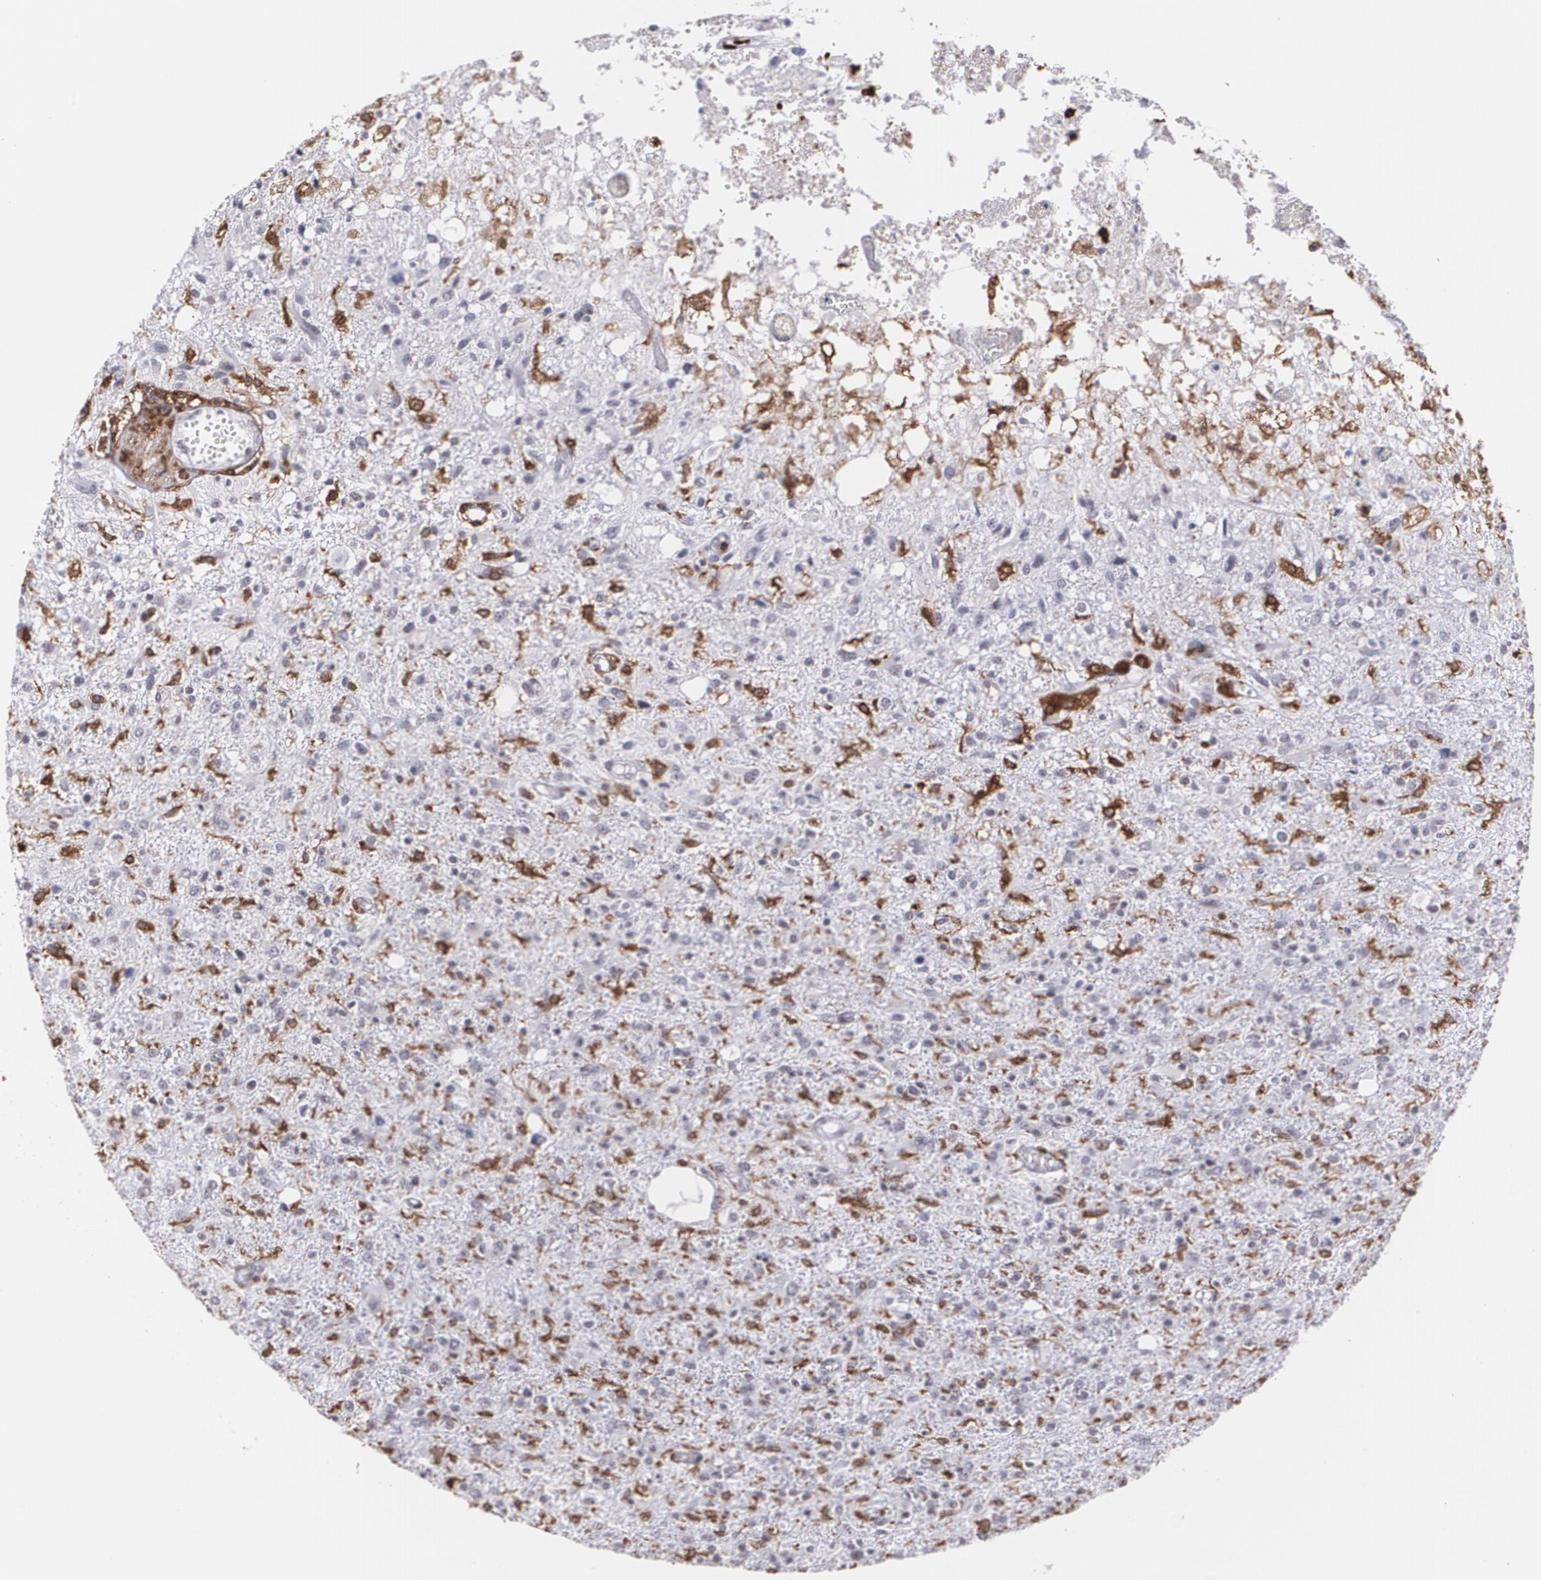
{"staining": {"intensity": "negative", "quantity": "none", "location": "none"}, "tissue": "glioma", "cell_type": "Tumor cells", "image_type": "cancer", "snomed": [{"axis": "morphology", "description": "Glioma, malignant, High grade"}, {"axis": "topography", "description": "Cerebral cortex"}], "caption": "Protein analysis of malignant glioma (high-grade) displays no significant staining in tumor cells. (DAB (3,3'-diaminobenzidine) immunohistochemistry (IHC), high magnification).", "gene": "NCF2", "patient": {"sex": "male", "age": 76}}